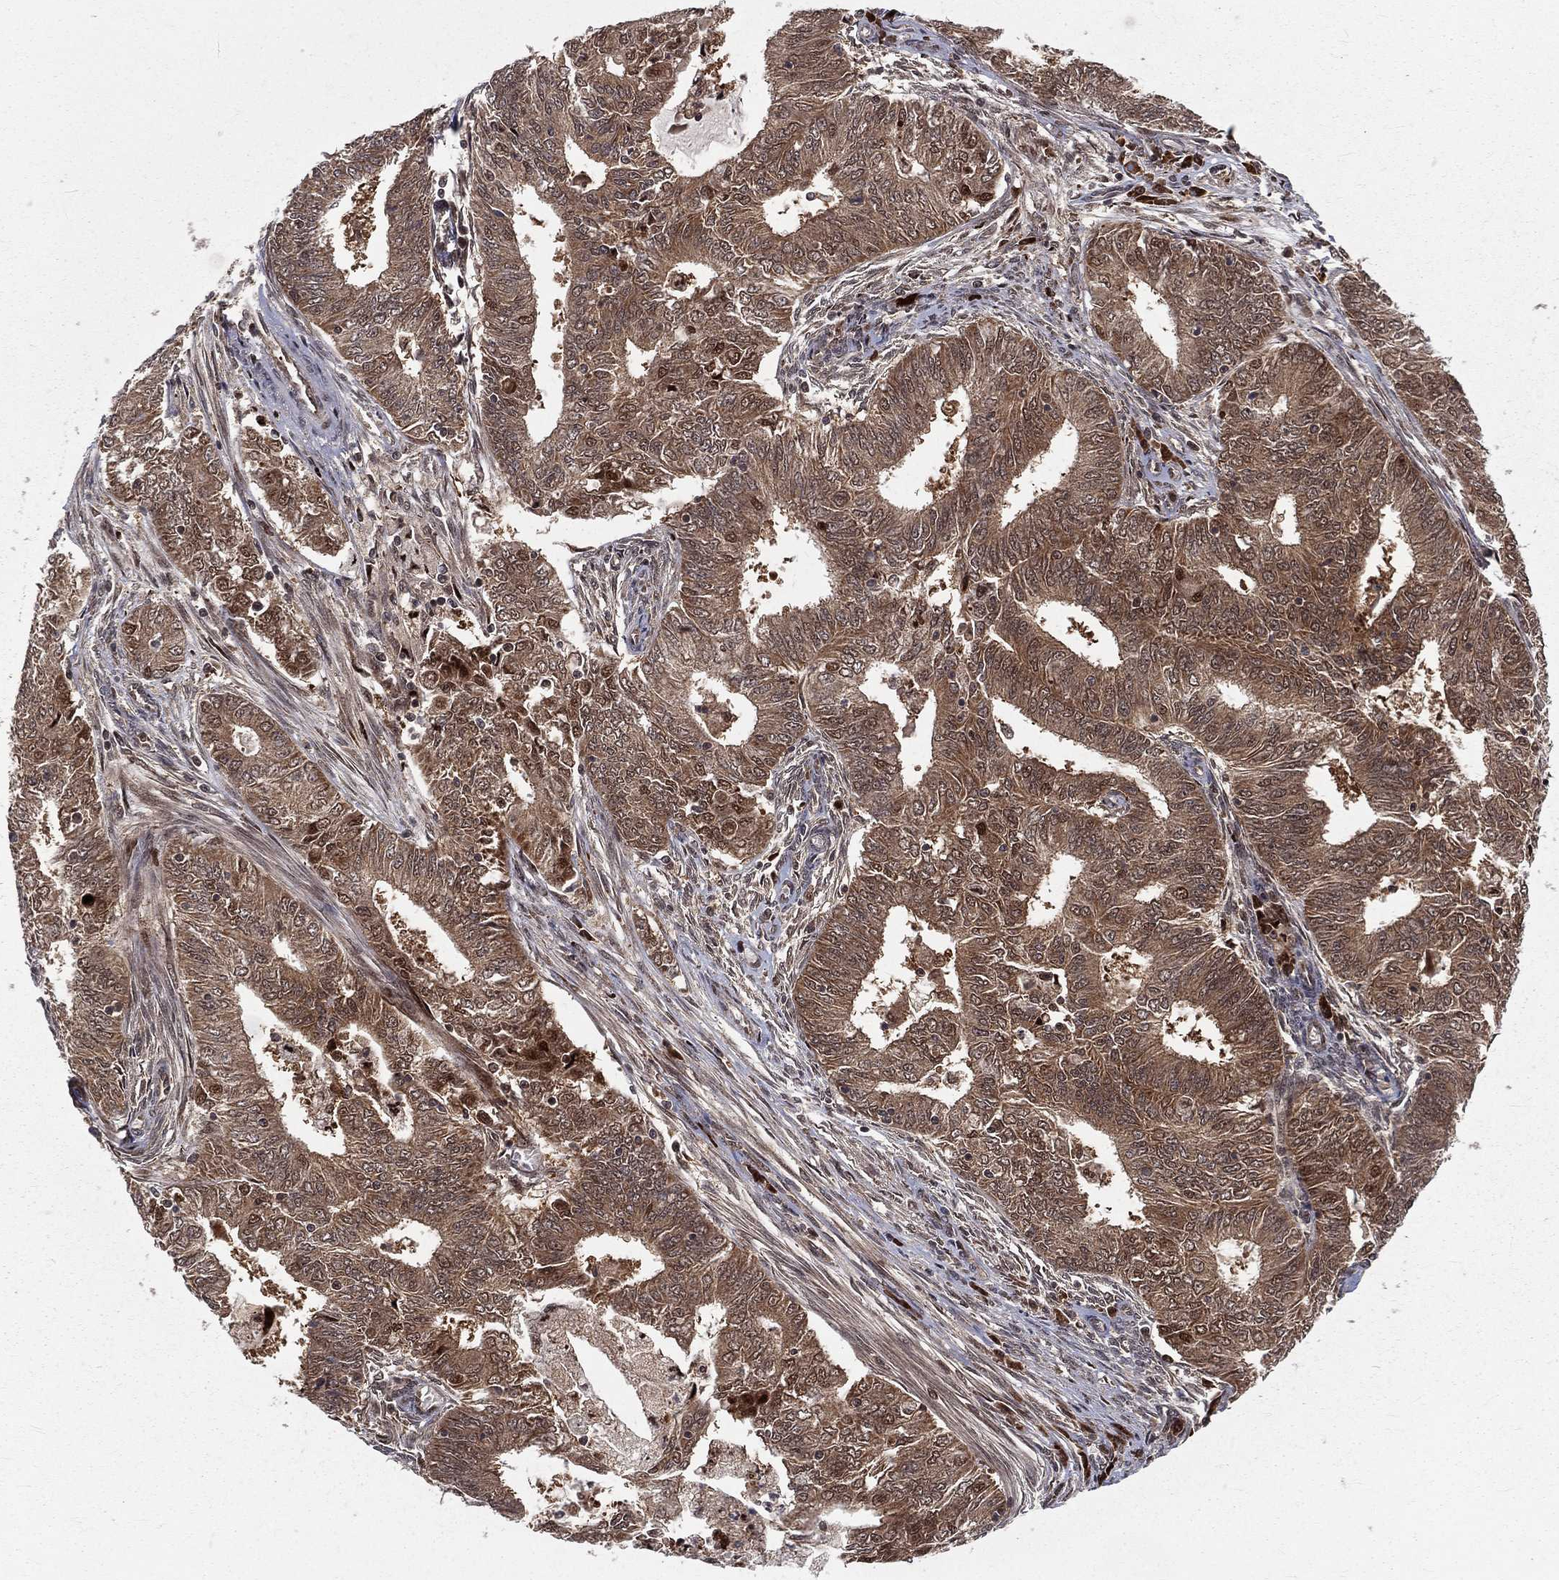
{"staining": {"intensity": "moderate", "quantity": ">75%", "location": "cytoplasmic/membranous"}, "tissue": "endometrial cancer", "cell_type": "Tumor cells", "image_type": "cancer", "snomed": [{"axis": "morphology", "description": "Adenocarcinoma, NOS"}, {"axis": "topography", "description": "Endometrium"}], "caption": "Human adenocarcinoma (endometrial) stained for a protein (brown) reveals moderate cytoplasmic/membranous positive expression in approximately >75% of tumor cells.", "gene": "MDM2", "patient": {"sex": "female", "age": 62}}